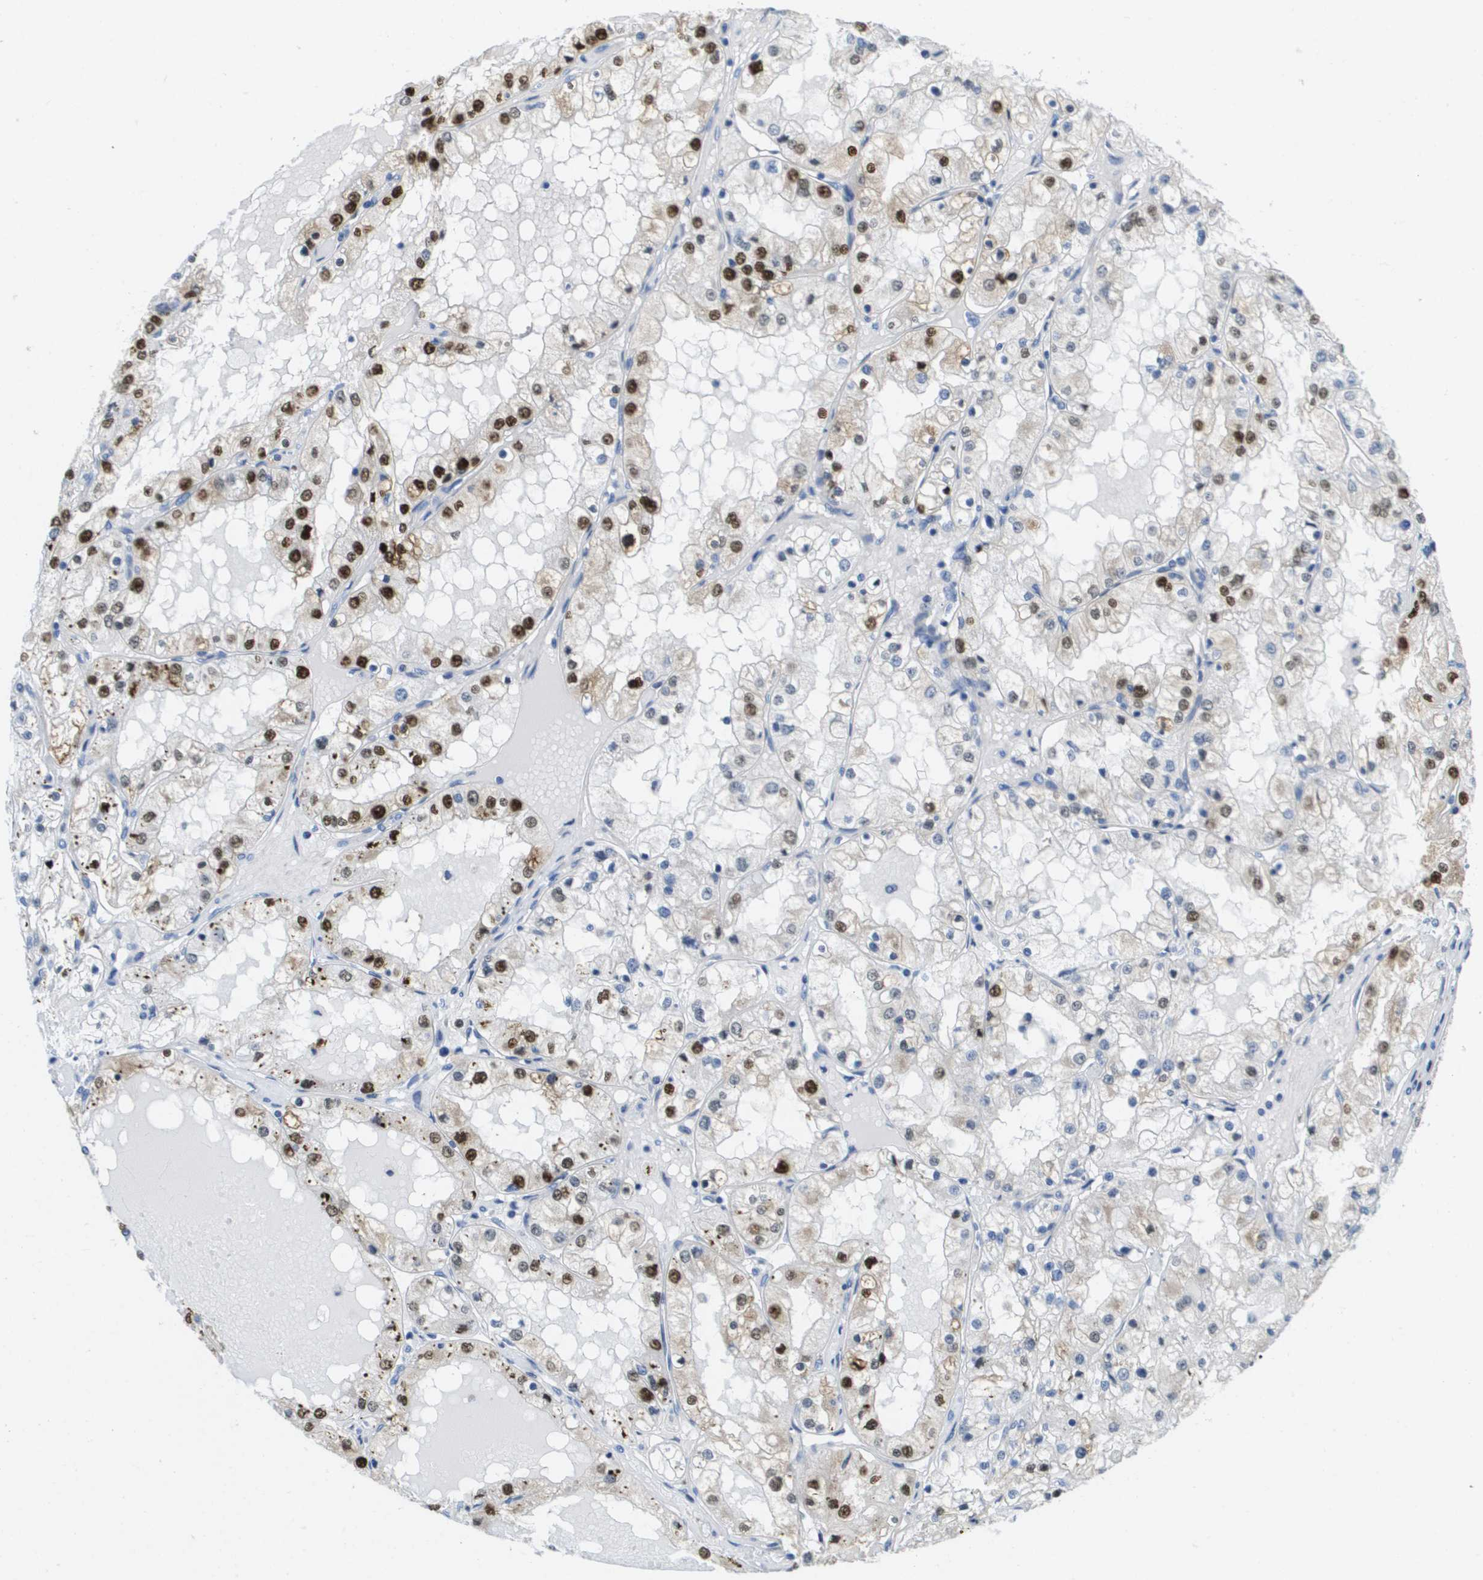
{"staining": {"intensity": "strong", "quantity": "25%-75%", "location": "nuclear"}, "tissue": "renal cancer", "cell_type": "Tumor cells", "image_type": "cancer", "snomed": [{"axis": "morphology", "description": "Adenocarcinoma, NOS"}, {"axis": "topography", "description": "Kidney"}], "caption": "A high amount of strong nuclear staining is identified in about 25%-75% of tumor cells in adenocarcinoma (renal) tissue.", "gene": "PTDSS1", "patient": {"sex": "male", "age": 68}}